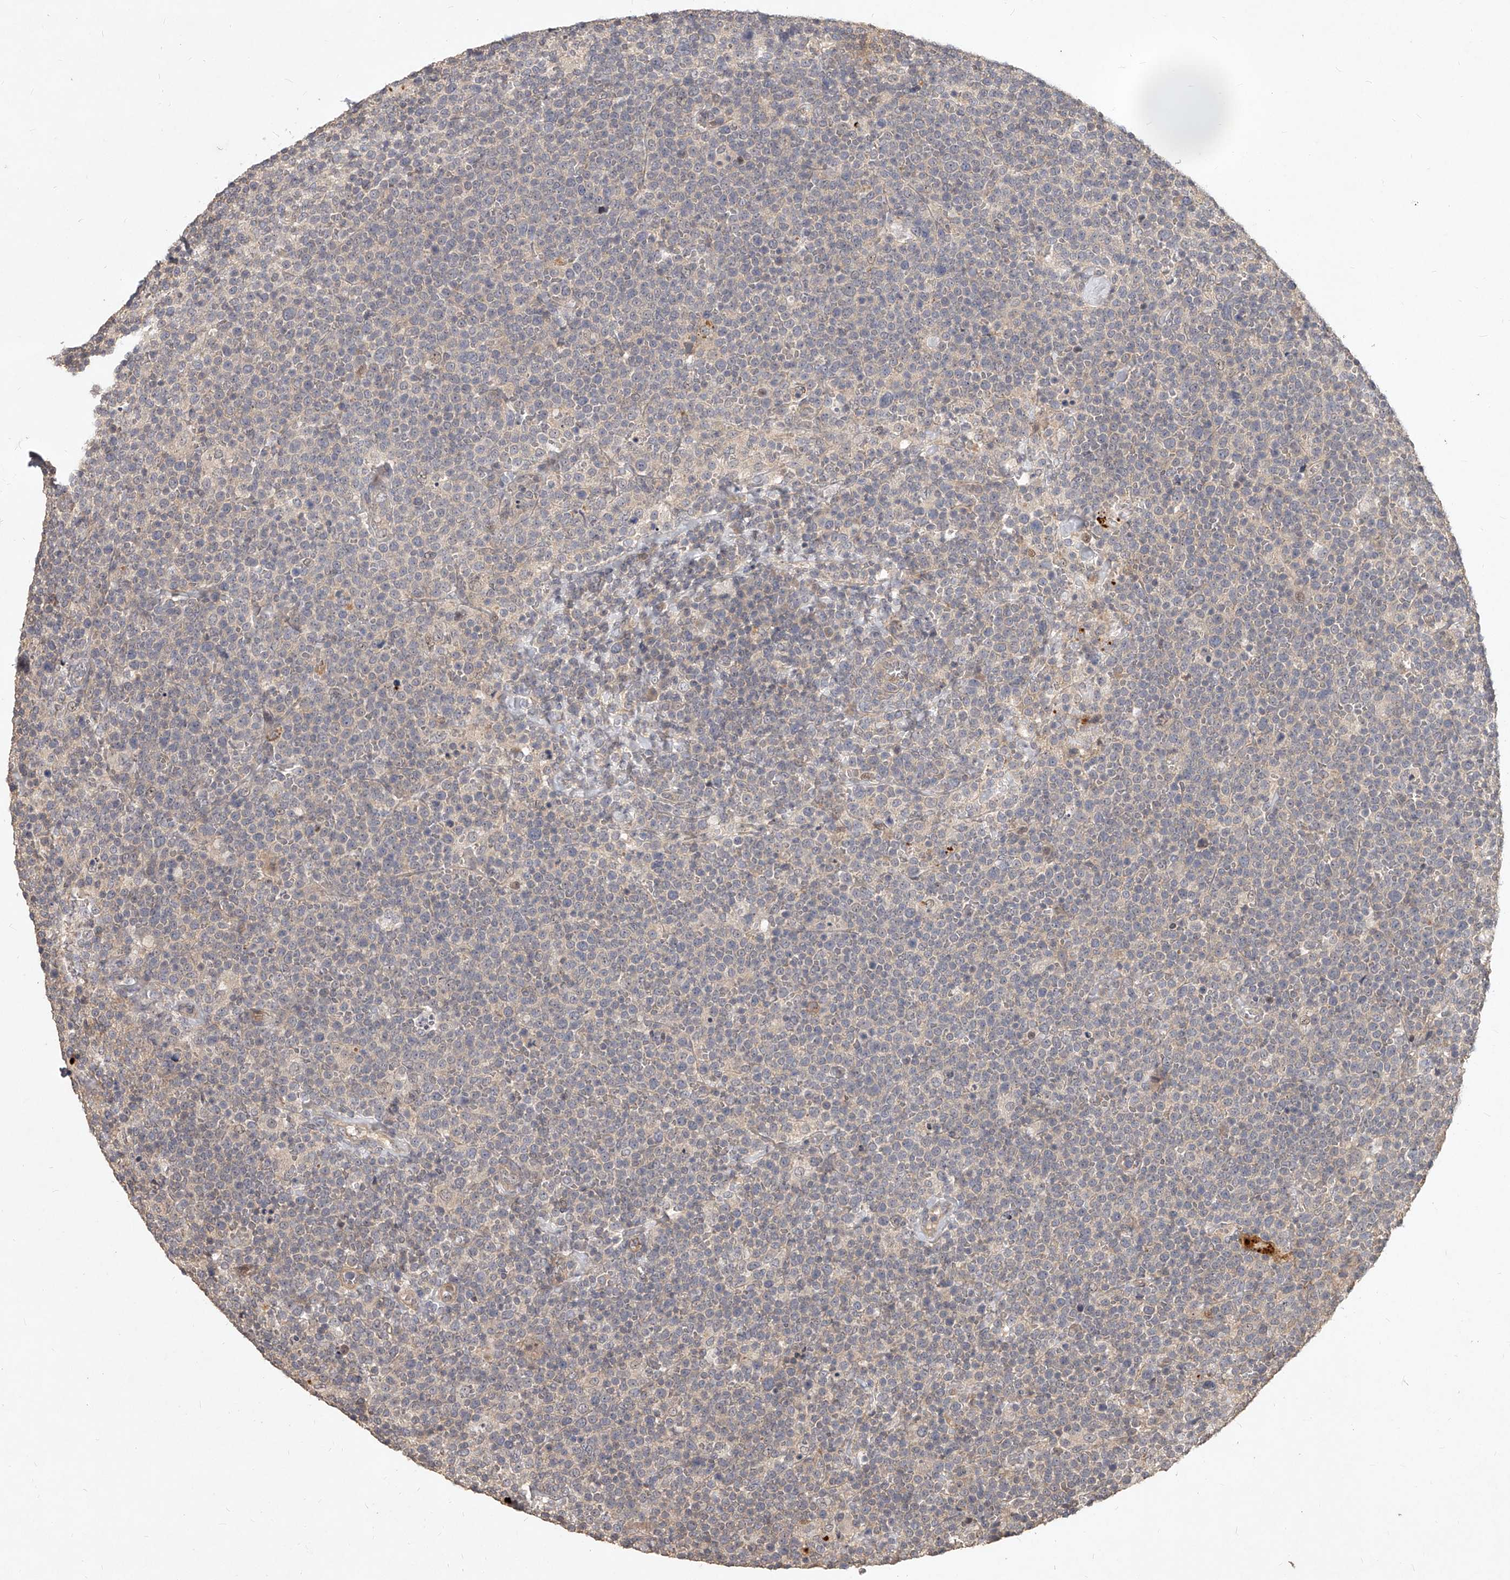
{"staining": {"intensity": "negative", "quantity": "none", "location": "none"}, "tissue": "lymphoma", "cell_type": "Tumor cells", "image_type": "cancer", "snomed": [{"axis": "morphology", "description": "Malignant lymphoma, non-Hodgkin's type, High grade"}, {"axis": "topography", "description": "Lymph node"}], "caption": "This is an IHC micrograph of human lymphoma. There is no positivity in tumor cells.", "gene": "SLC37A1", "patient": {"sex": "male", "age": 61}}